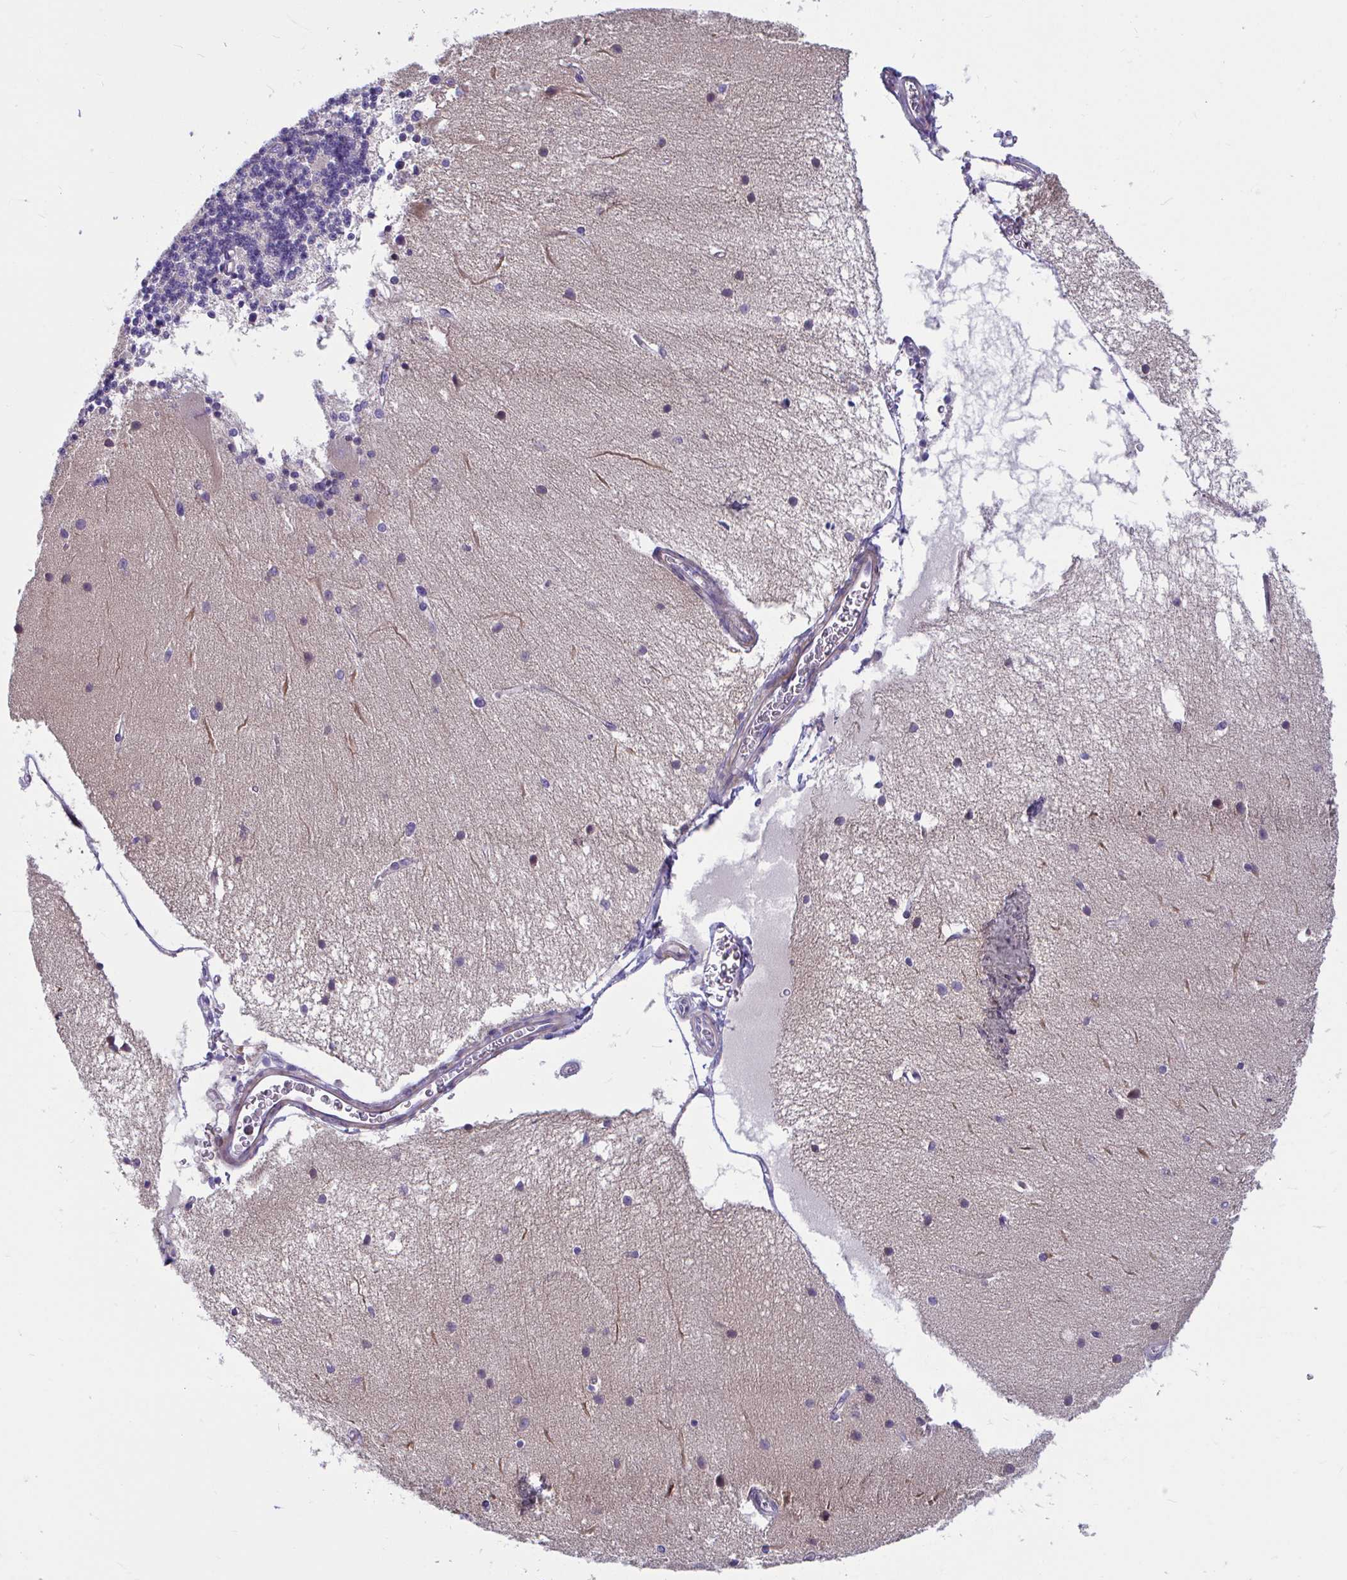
{"staining": {"intensity": "negative", "quantity": "none", "location": "none"}, "tissue": "cerebellum", "cell_type": "Cells in granular layer", "image_type": "normal", "snomed": [{"axis": "morphology", "description": "Normal tissue, NOS"}, {"axis": "topography", "description": "Cerebellum"}], "caption": "Cells in granular layer are negative for protein expression in normal human cerebellum. (DAB immunohistochemistry visualized using brightfield microscopy, high magnification).", "gene": "WBP1", "patient": {"sex": "female", "age": 54}}